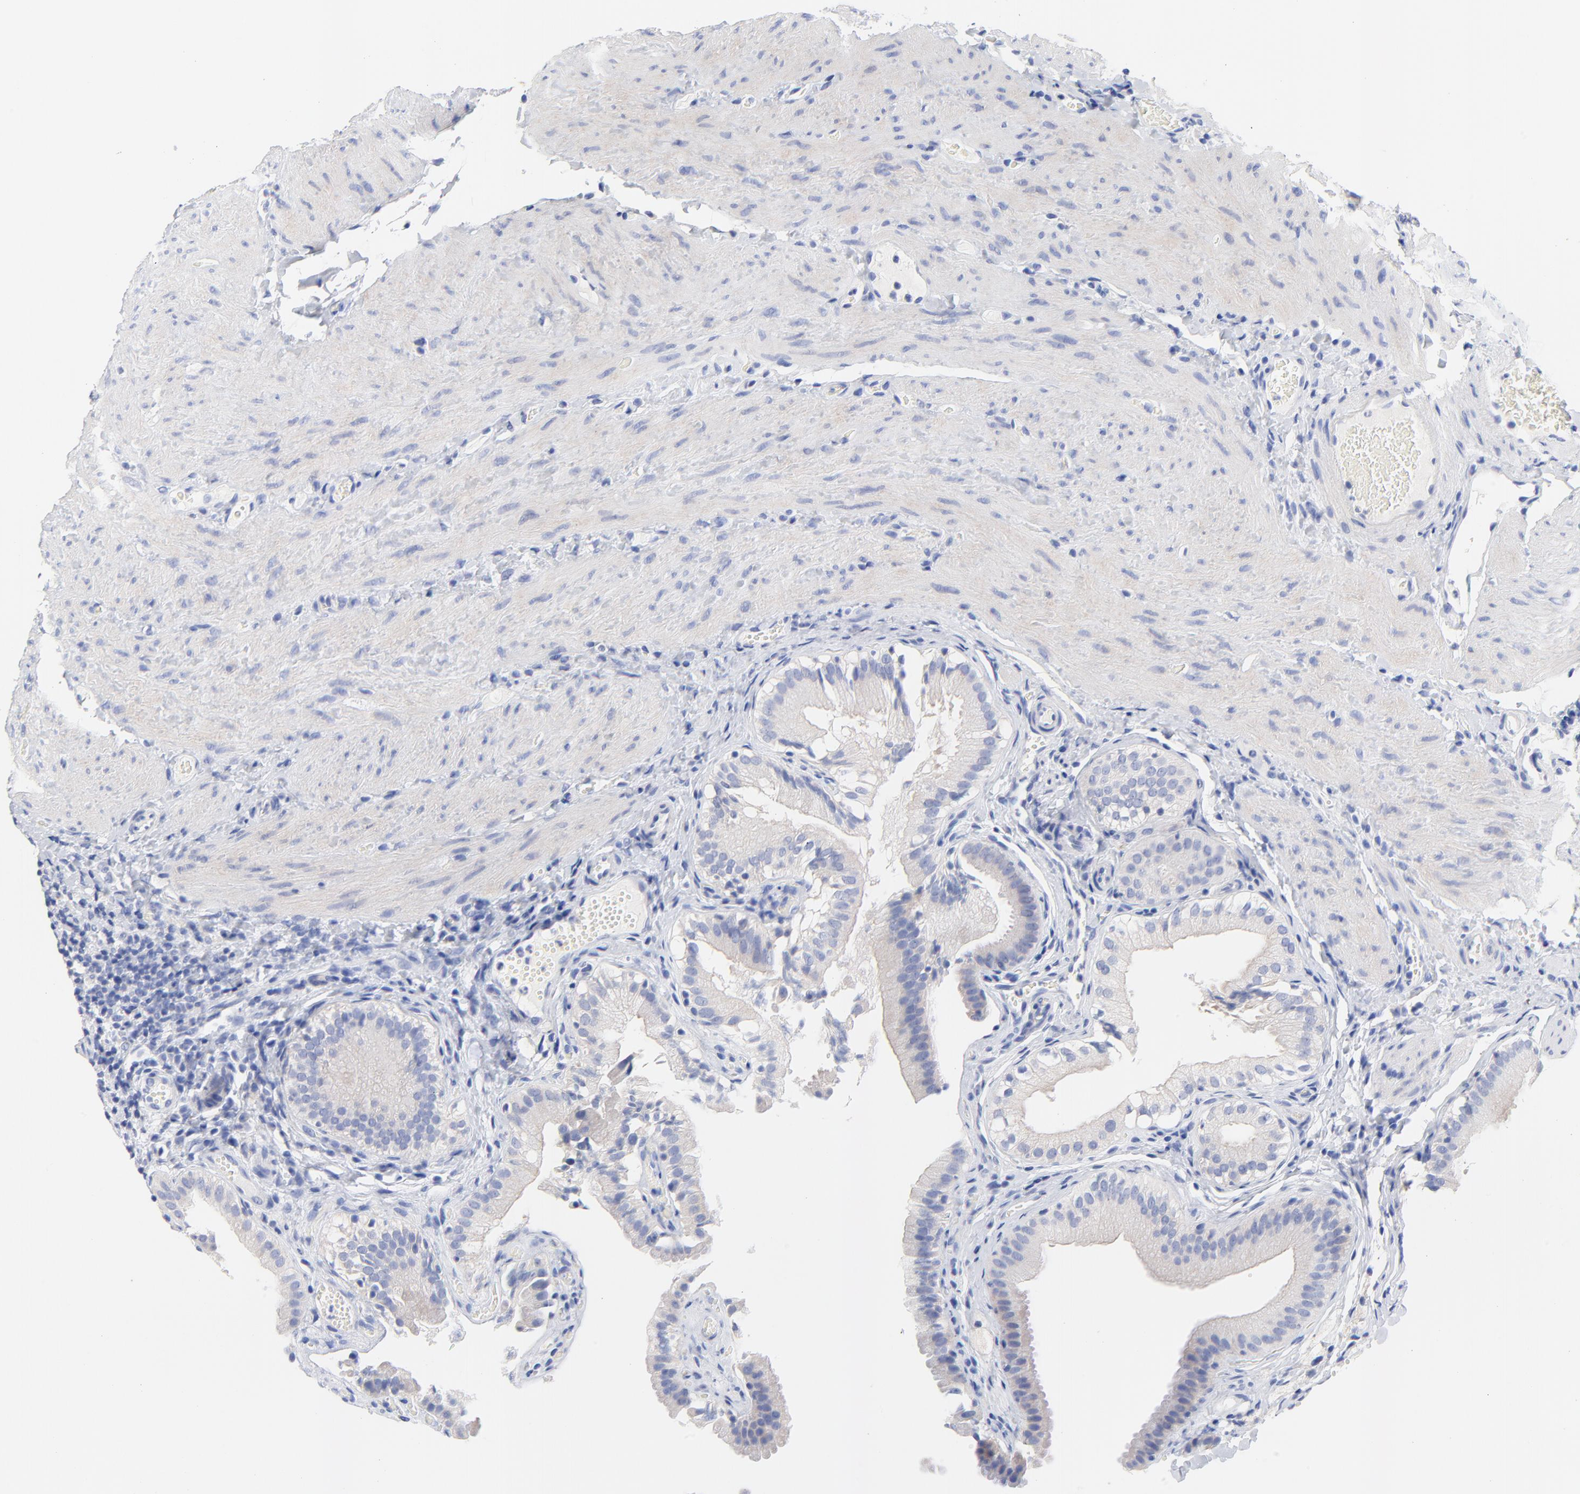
{"staining": {"intensity": "negative", "quantity": "none", "location": "none"}, "tissue": "gallbladder", "cell_type": "Glandular cells", "image_type": "normal", "snomed": [{"axis": "morphology", "description": "Normal tissue, NOS"}, {"axis": "topography", "description": "Gallbladder"}], "caption": "Gallbladder was stained to show a protein in brown. There is no significant positivity in glandular cells. (Immunohistochemistry, brightfield microscopy, high magnification).", "gene": "FBXO10", "patient": {"sex": "female", "age": 24}}